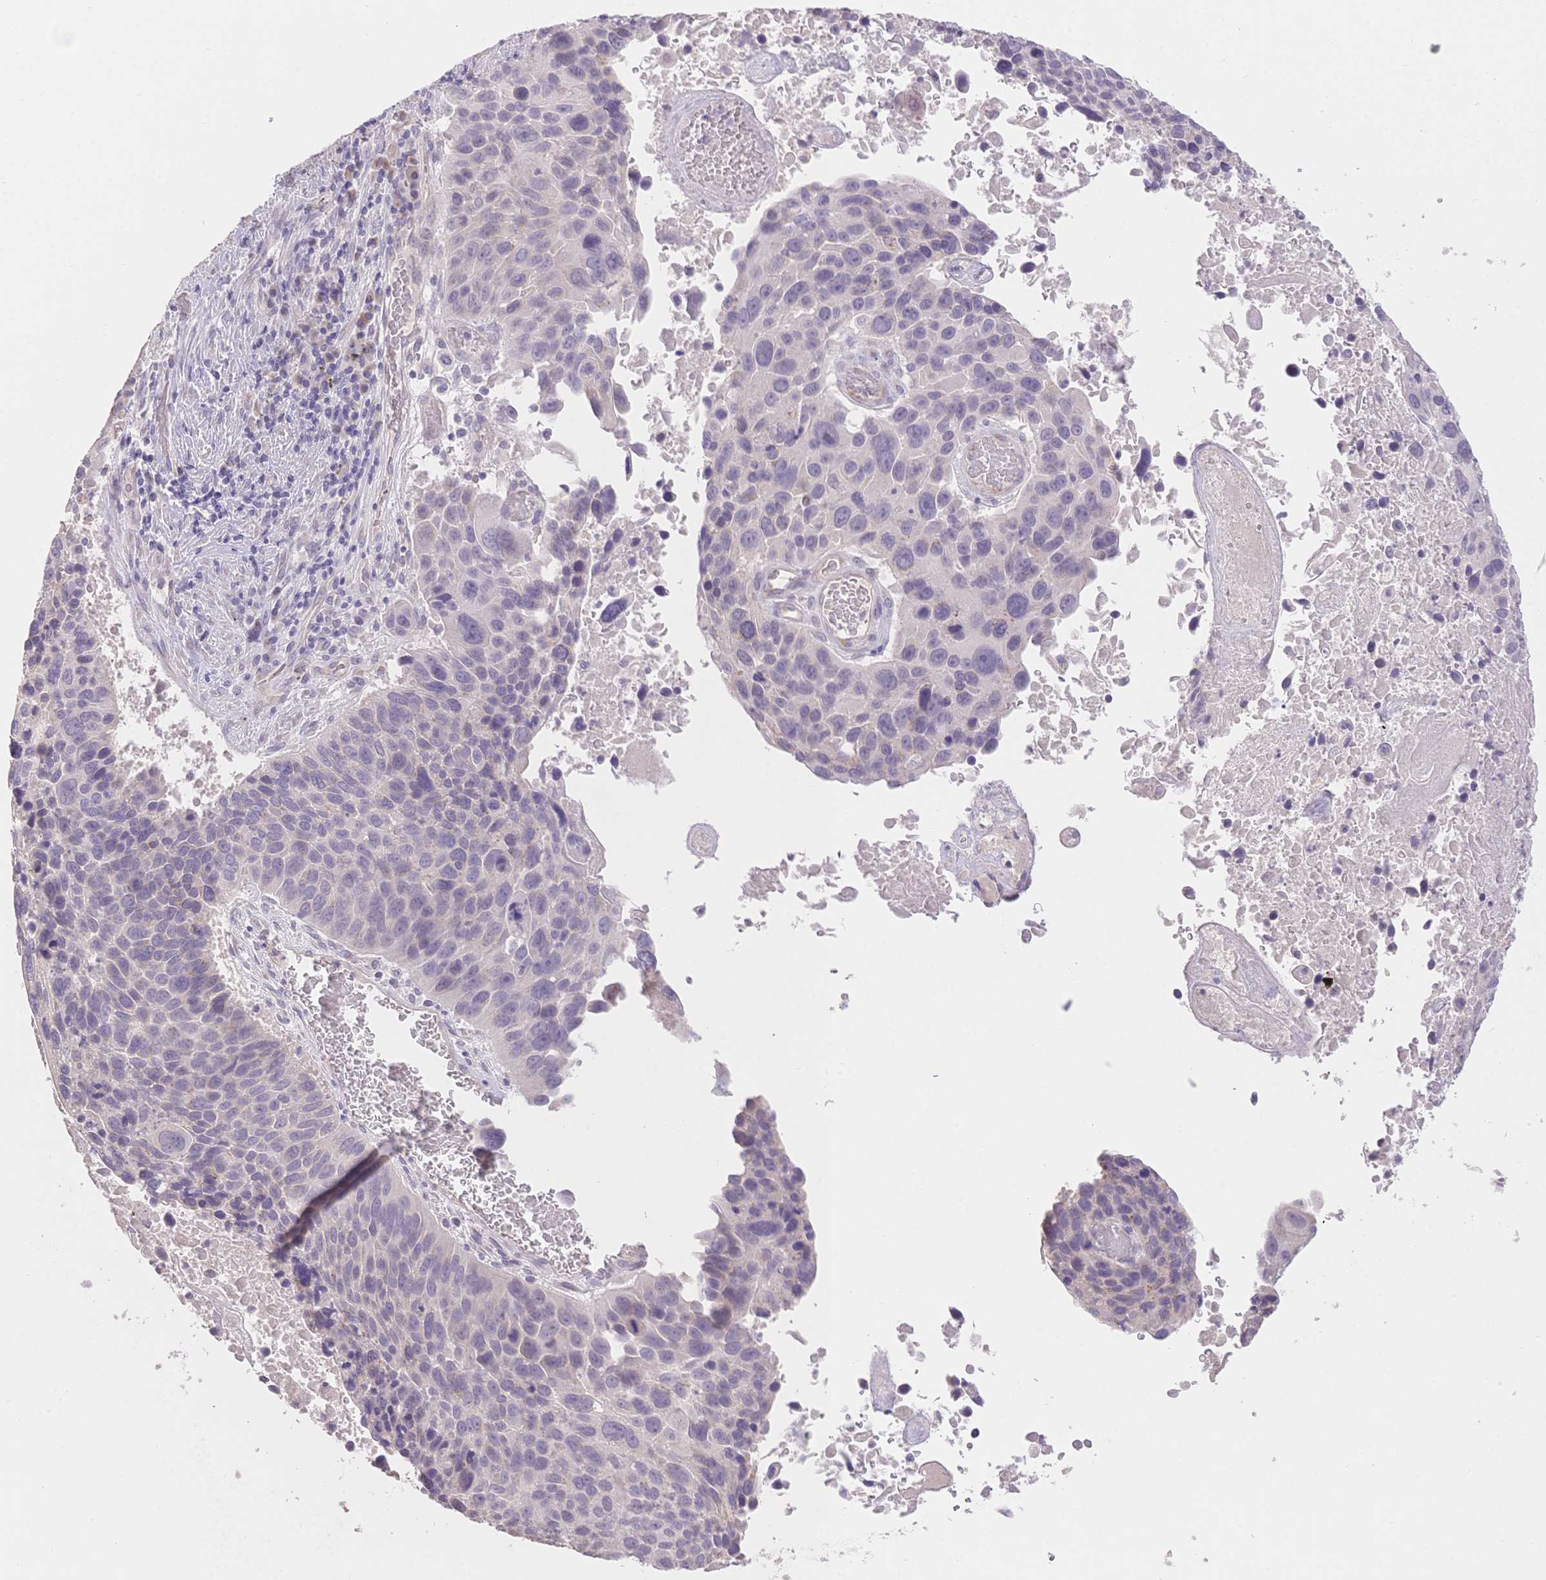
{"staining": {"intensity": "negative", "quantity": "none", "location": "none"}, "tissue": "lung cancer", "cell_type": "Tumor cells", "image_type": "cancer", "snomed": [{"axis": "morphology", "description": "Squamous cell carcinoma, NOS"}, {"axis": "topography", "description": "Lung"}], "caption": "Lung cancer (squamous cell carcinoma) was stained to show a protein in brown. There is no significant positivity in tumor cells.", "gene": "SUV39H2", "patient": {"sex": "male", "age": 68}}